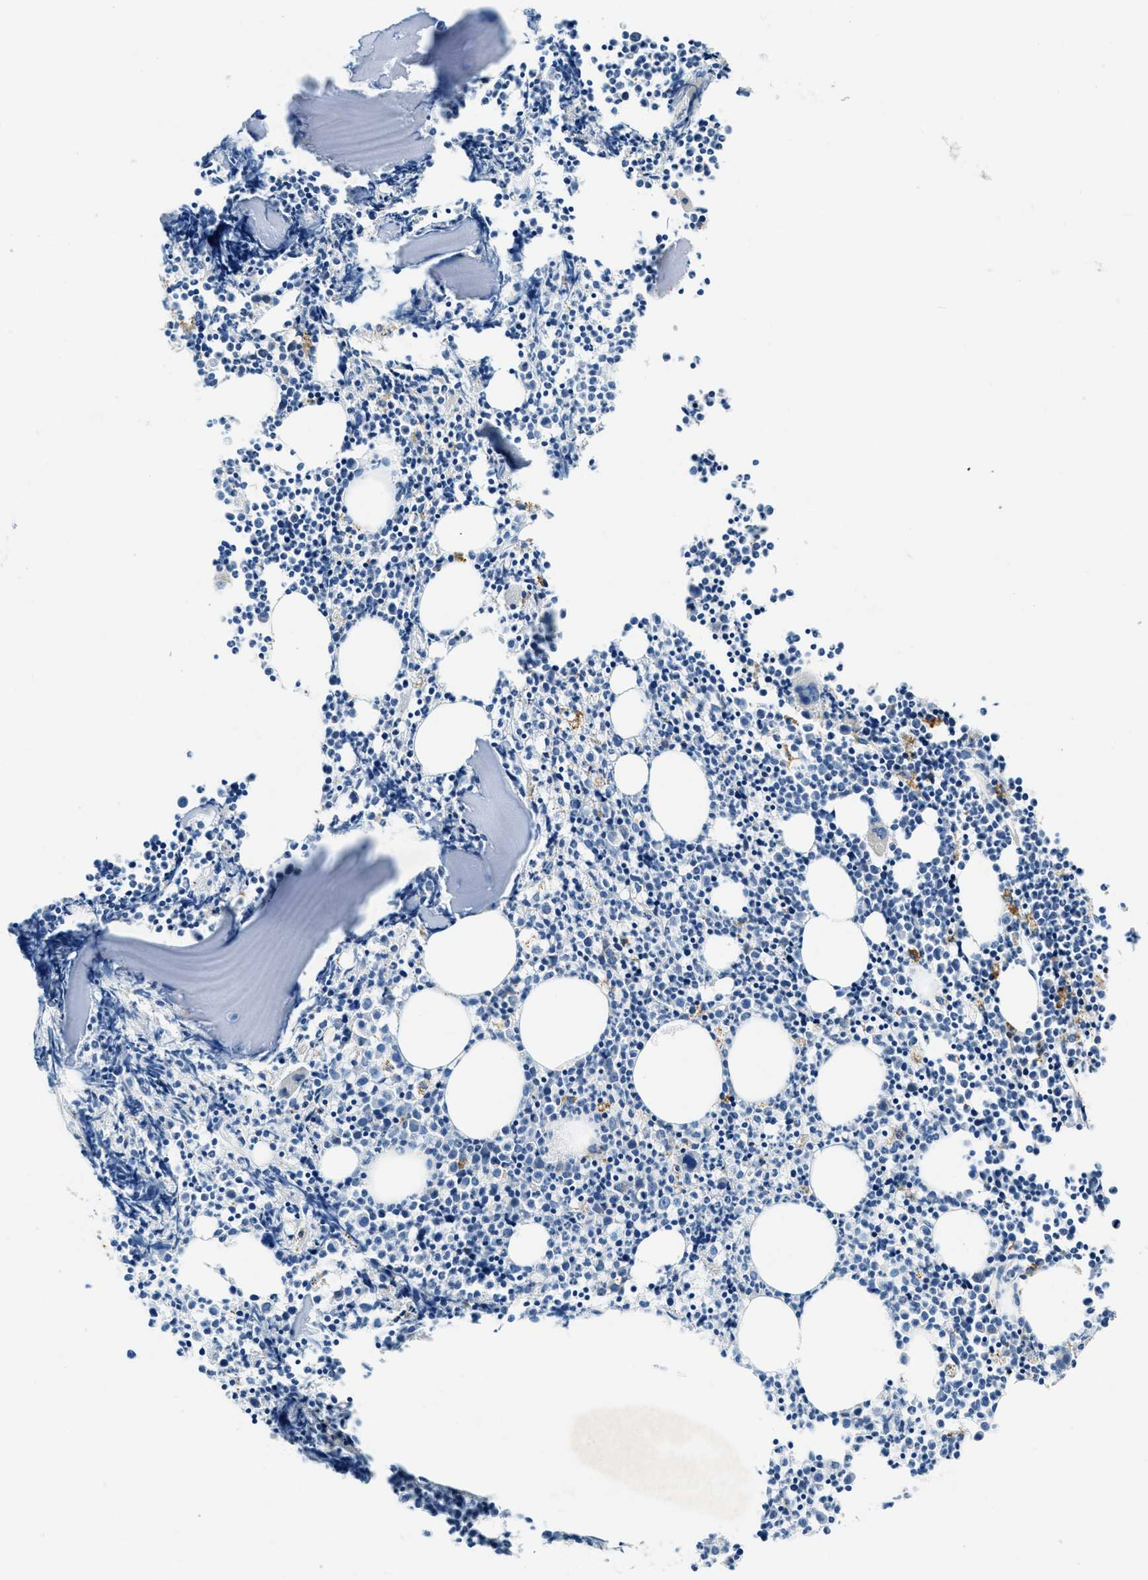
{"staining": {"intensity": "weak", "quantity": "<25%", "location": "cytoplasmic/membranous"}, "tissue": "bone marrow", "cell_type": "Hematopoietic cells", "image_type": "normal", "snomed": [{"axis": "morphology", "description": "Normal tissue, NOS"}, {"axis": "morphology", "description": "Inflammation, NOS"}, {"axis": "topography", "description": "Bone marrow"}], "caption": "DAB immunohistochemical staining of unremarkable human bone marrow demonstrates no significant expression in hematopoietic cells.", "gene": "UBAC2", "patient": {"sex": "female", "age": 53}}